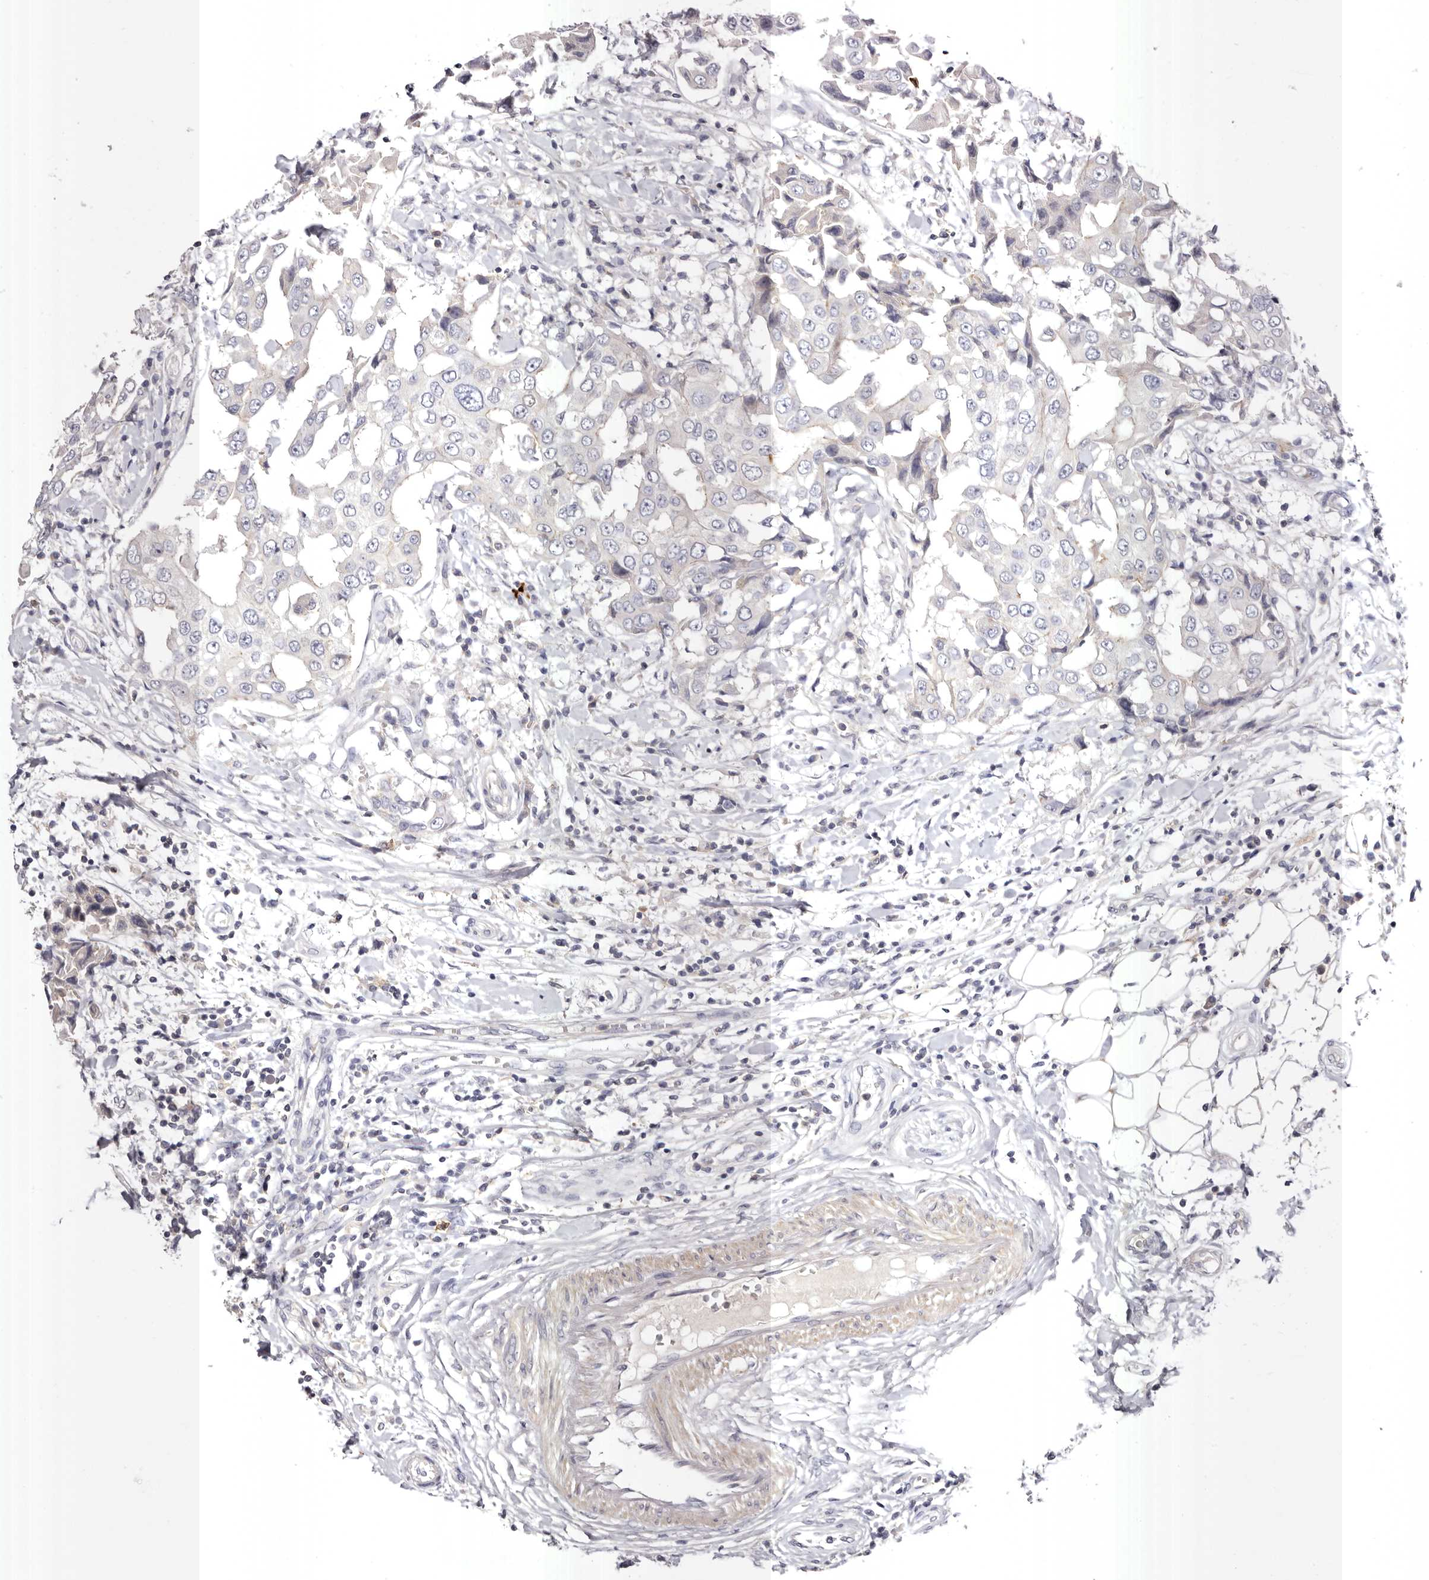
{"staining": {"intensity": "negative", "quantity": "none", "location": "none"}, "tissue": "breast cancer", "cell_type": "Tumor cells", "image_type": "cancer", "snomed": [{"axis": "morphology", "description": "Duct carcinoma"}, {"axis": "topography", "description": "Breast"}], "caption": "Micrograph shows no protein expression in tumor cells of breast cancer (intraductal carcinoma) tissue. (DAB (3,3'-diaminobenzidine) immunohistochemistry visualized using brightfield microscopy, high magnification).", "gene": "S1PR5", "patient": {"sex": "female", "age": 27}}